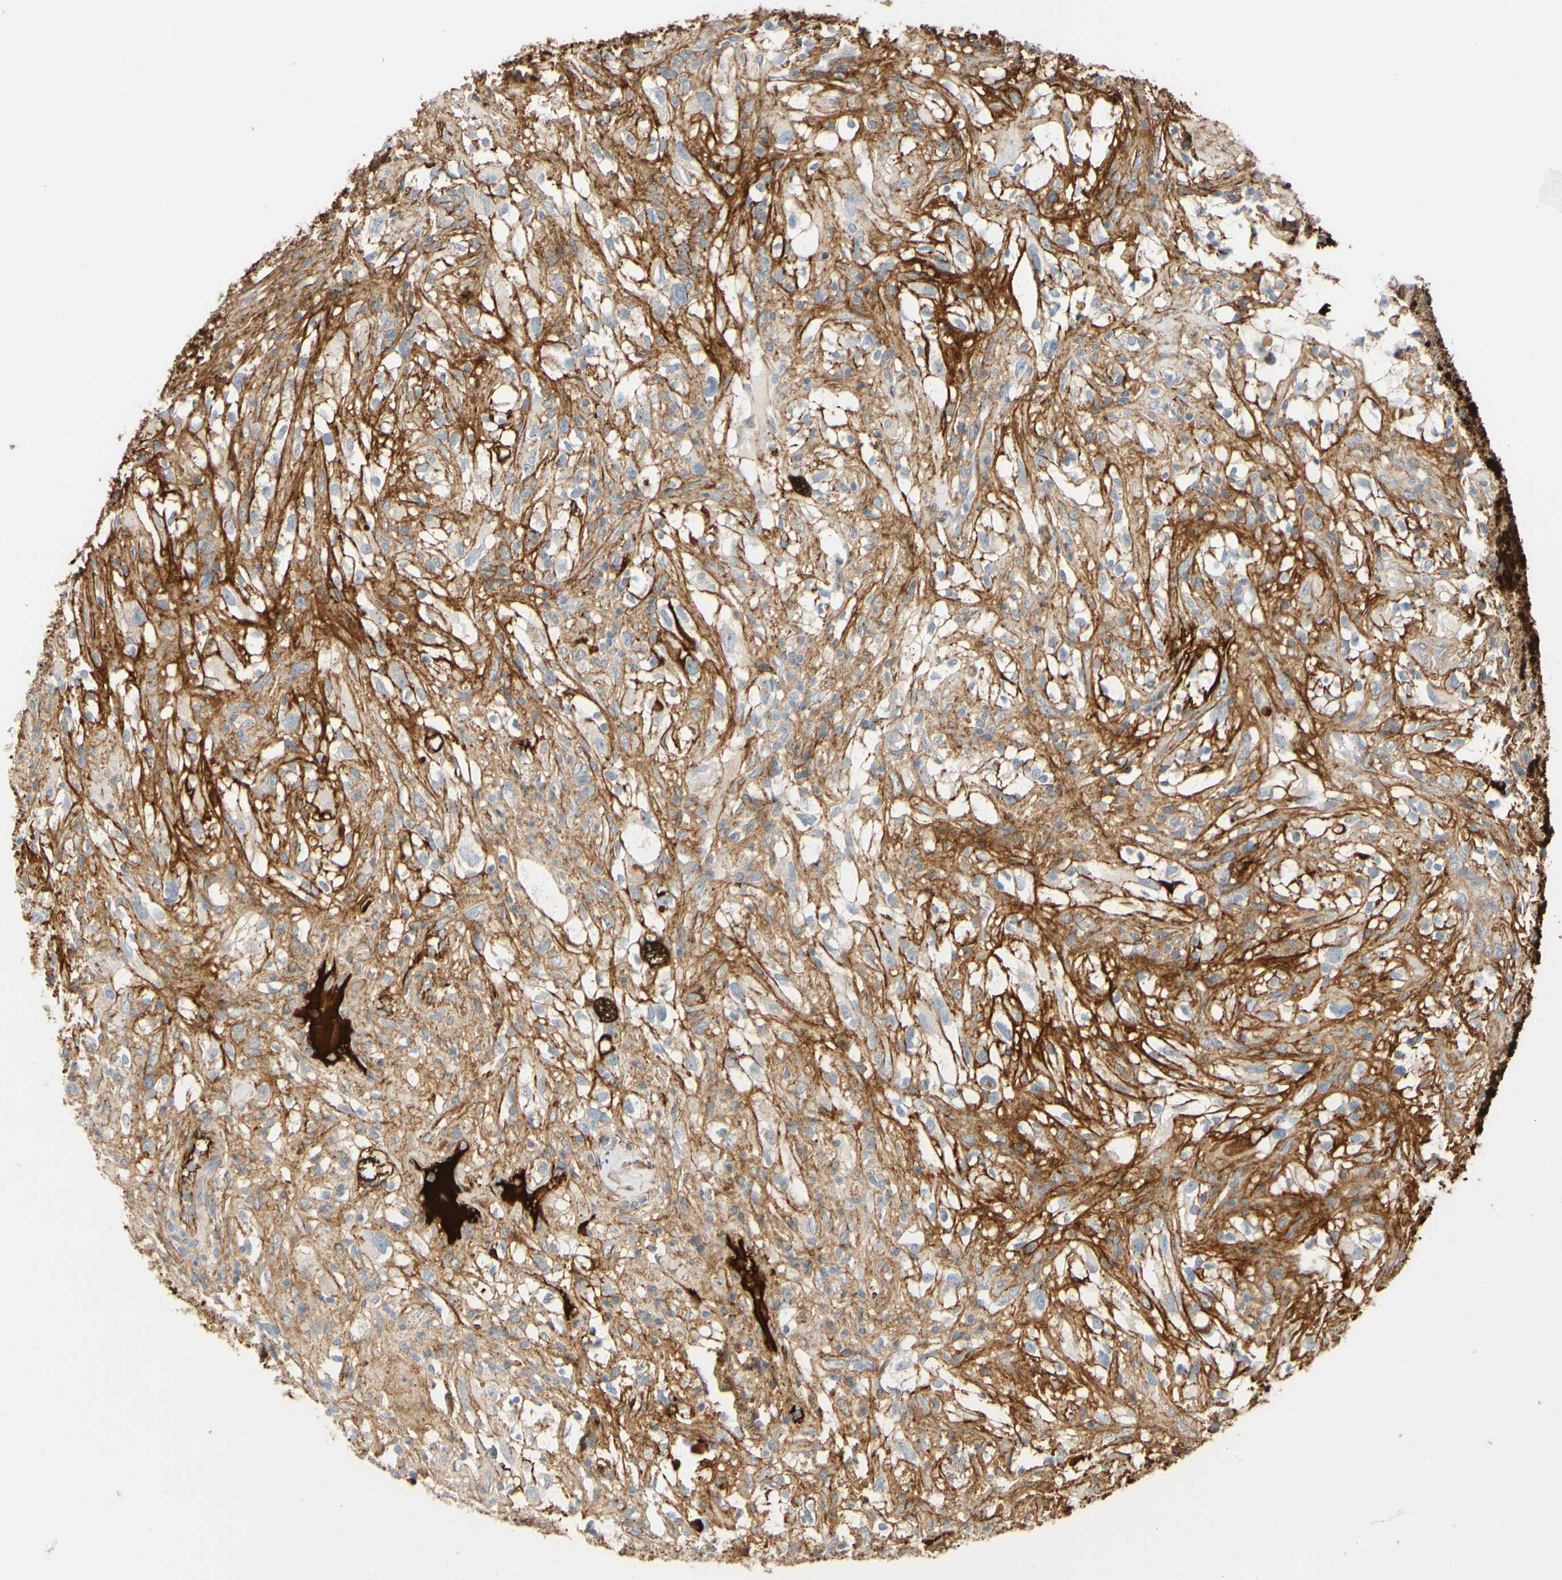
{"staining": {"intensity": "strong", "quantity": ">75%", "location": "cytoplasmic/membranous"}, "tissue": "renal cancer", "cell_type": "Tumor cells", "image_type": "cancer", "snomed": [{"axis": "morphology", "description": "Adenocarcinoma, NOS"}, {"axis": "topography", "description": "Kidney"}], "caption": "Immunohistochemistry (IHC) of renal adenocarcinoma shows high levels of strong cytoplasmic/membranous staining in about >75% of tumor cells. (brown staining indicates protein expression, while blue staining denotes nuclei).", "gene": "FGB", "patient": {"sex": "female", "age": 60}}